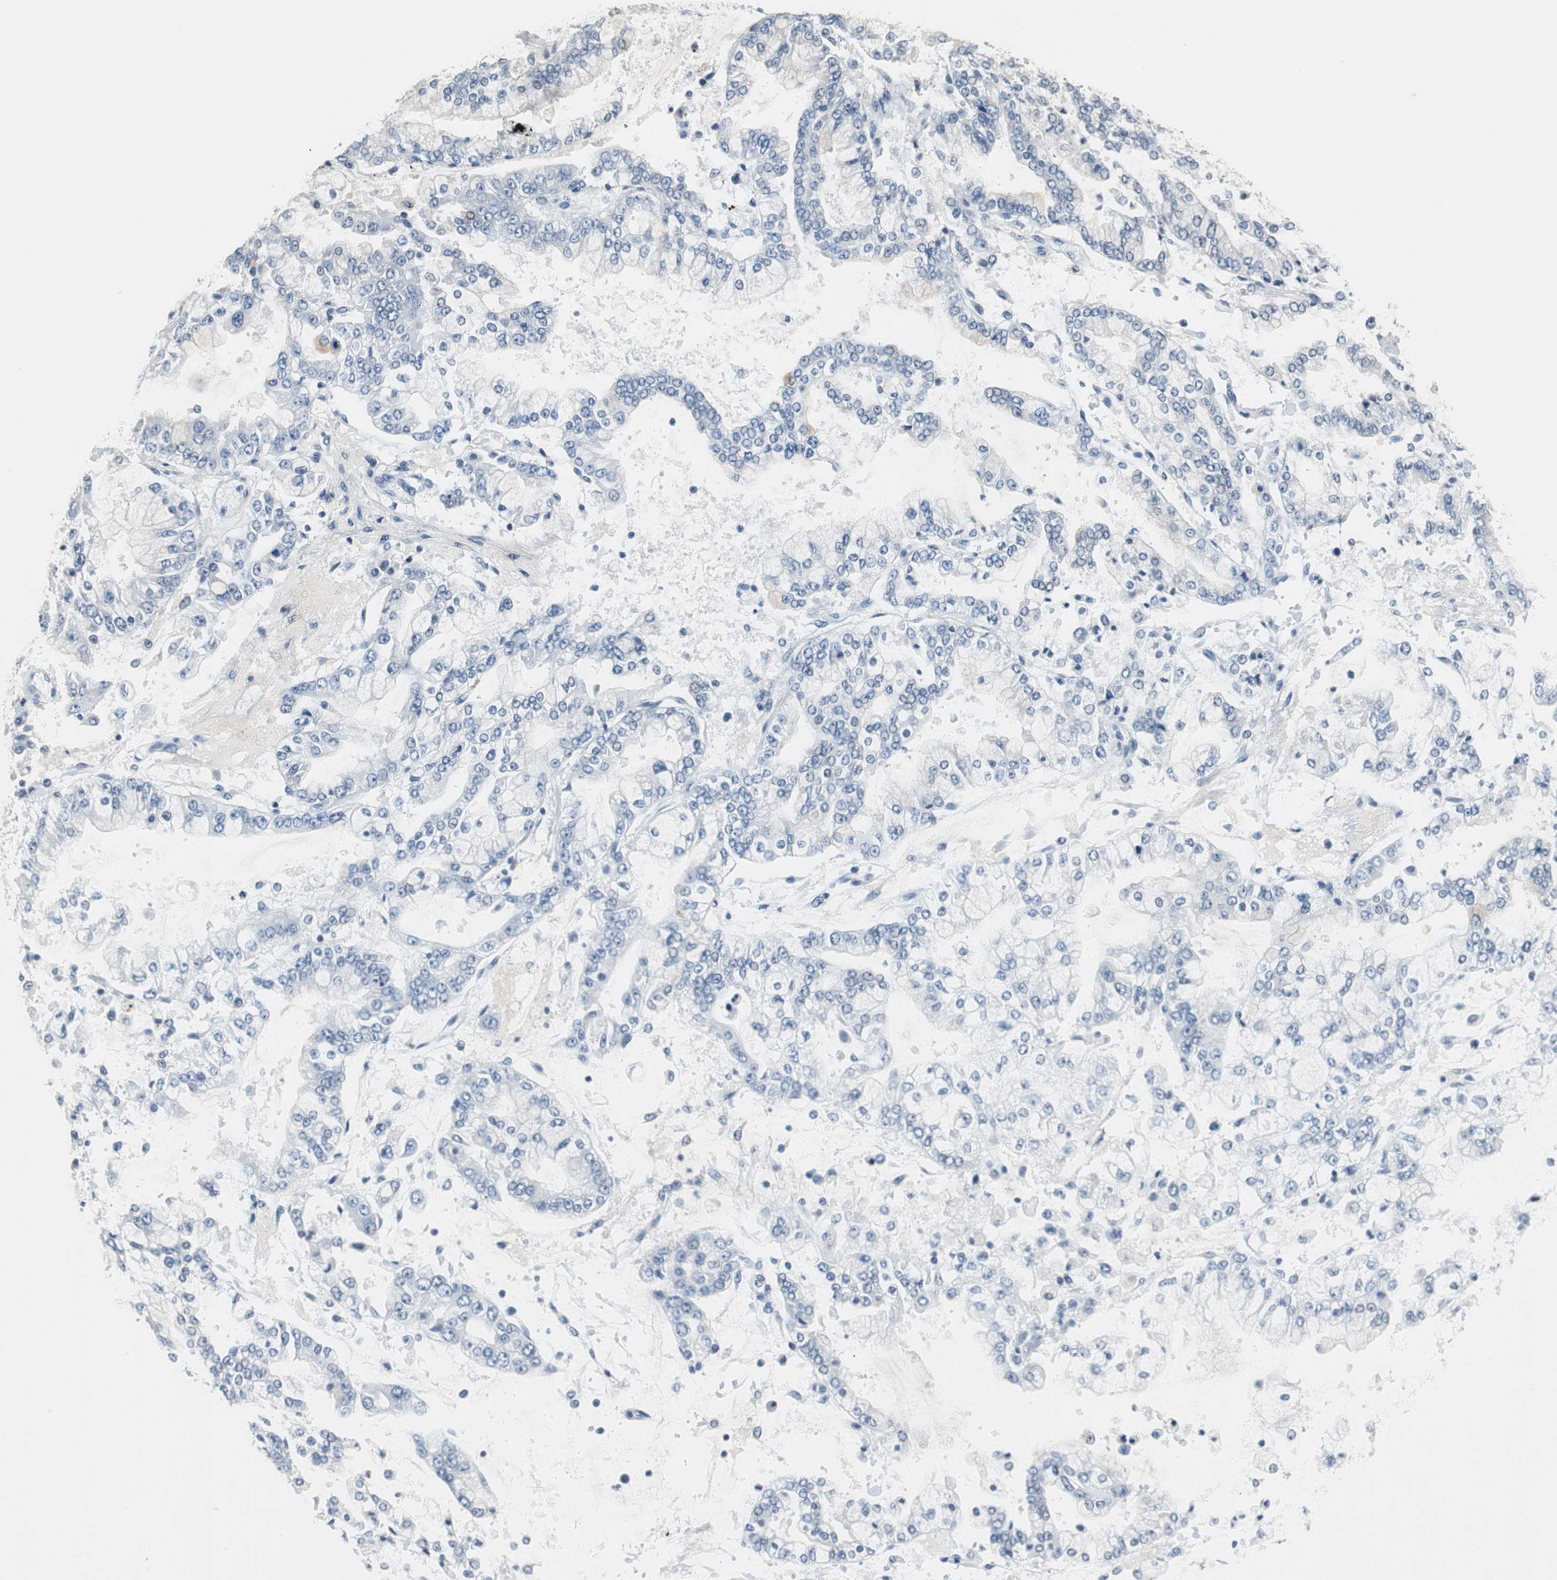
{"staining": {"intensity": "negative", "quantity": "none", "location": "none"}, "tissue": "stomach cancer", "cell_type": "Tumor cells", "image_type": "cancer", "snomed": [{"axis": "morphology", "description": "Adenocarcinoma, NOS"}, {"axis": "topography", "description": "Stomach"}], "caption": "Photomicrograph shows no significant protein positivity in tumor cells of stomach cancer (adenocarcinoma).", "gene": "PLAA", "patient": {"sex": "male", "age": 76}}